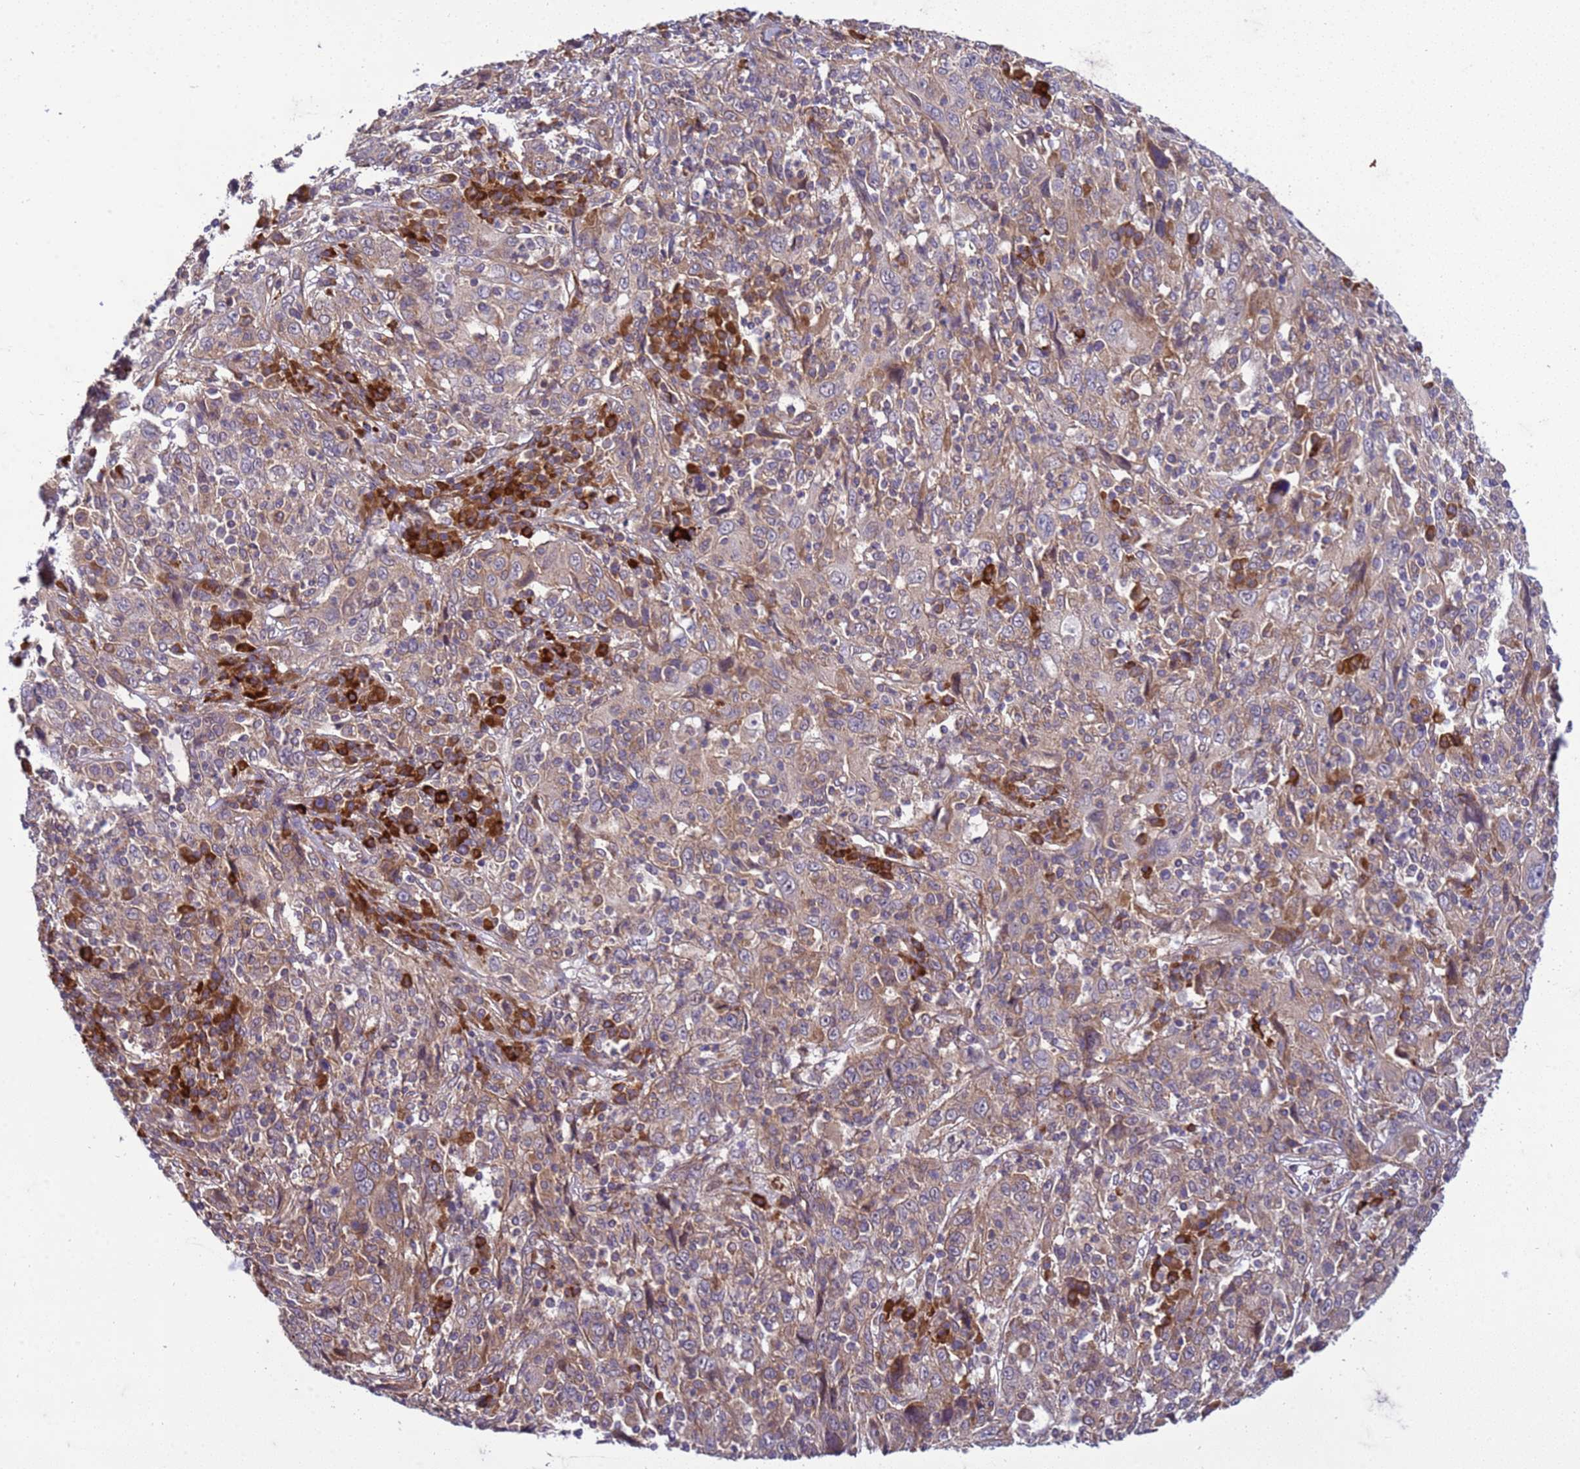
{"staining": {"intensity": "weak", "quantity": "25%-75%", "location": "cytoplasmic/membranous"}, "tissue": "cervical cancer", "cell_type": "Tumor cells", "image_type": "cancer", "snomed": [{"axis": "morphology", "description": "Squamous cell carcinoma, NOS"}, {"axis": "topography", "description": "Cervix"}], "caption": "This micrograph reveals immunohistochemistry staining of human cervical squamous cell carcinoma, with low weak cytoplasmic/membranous positivity in about 25%-75% of tumor cells.", "gene": "GEN1", "patient": {"sex": "female", "age": 46}}